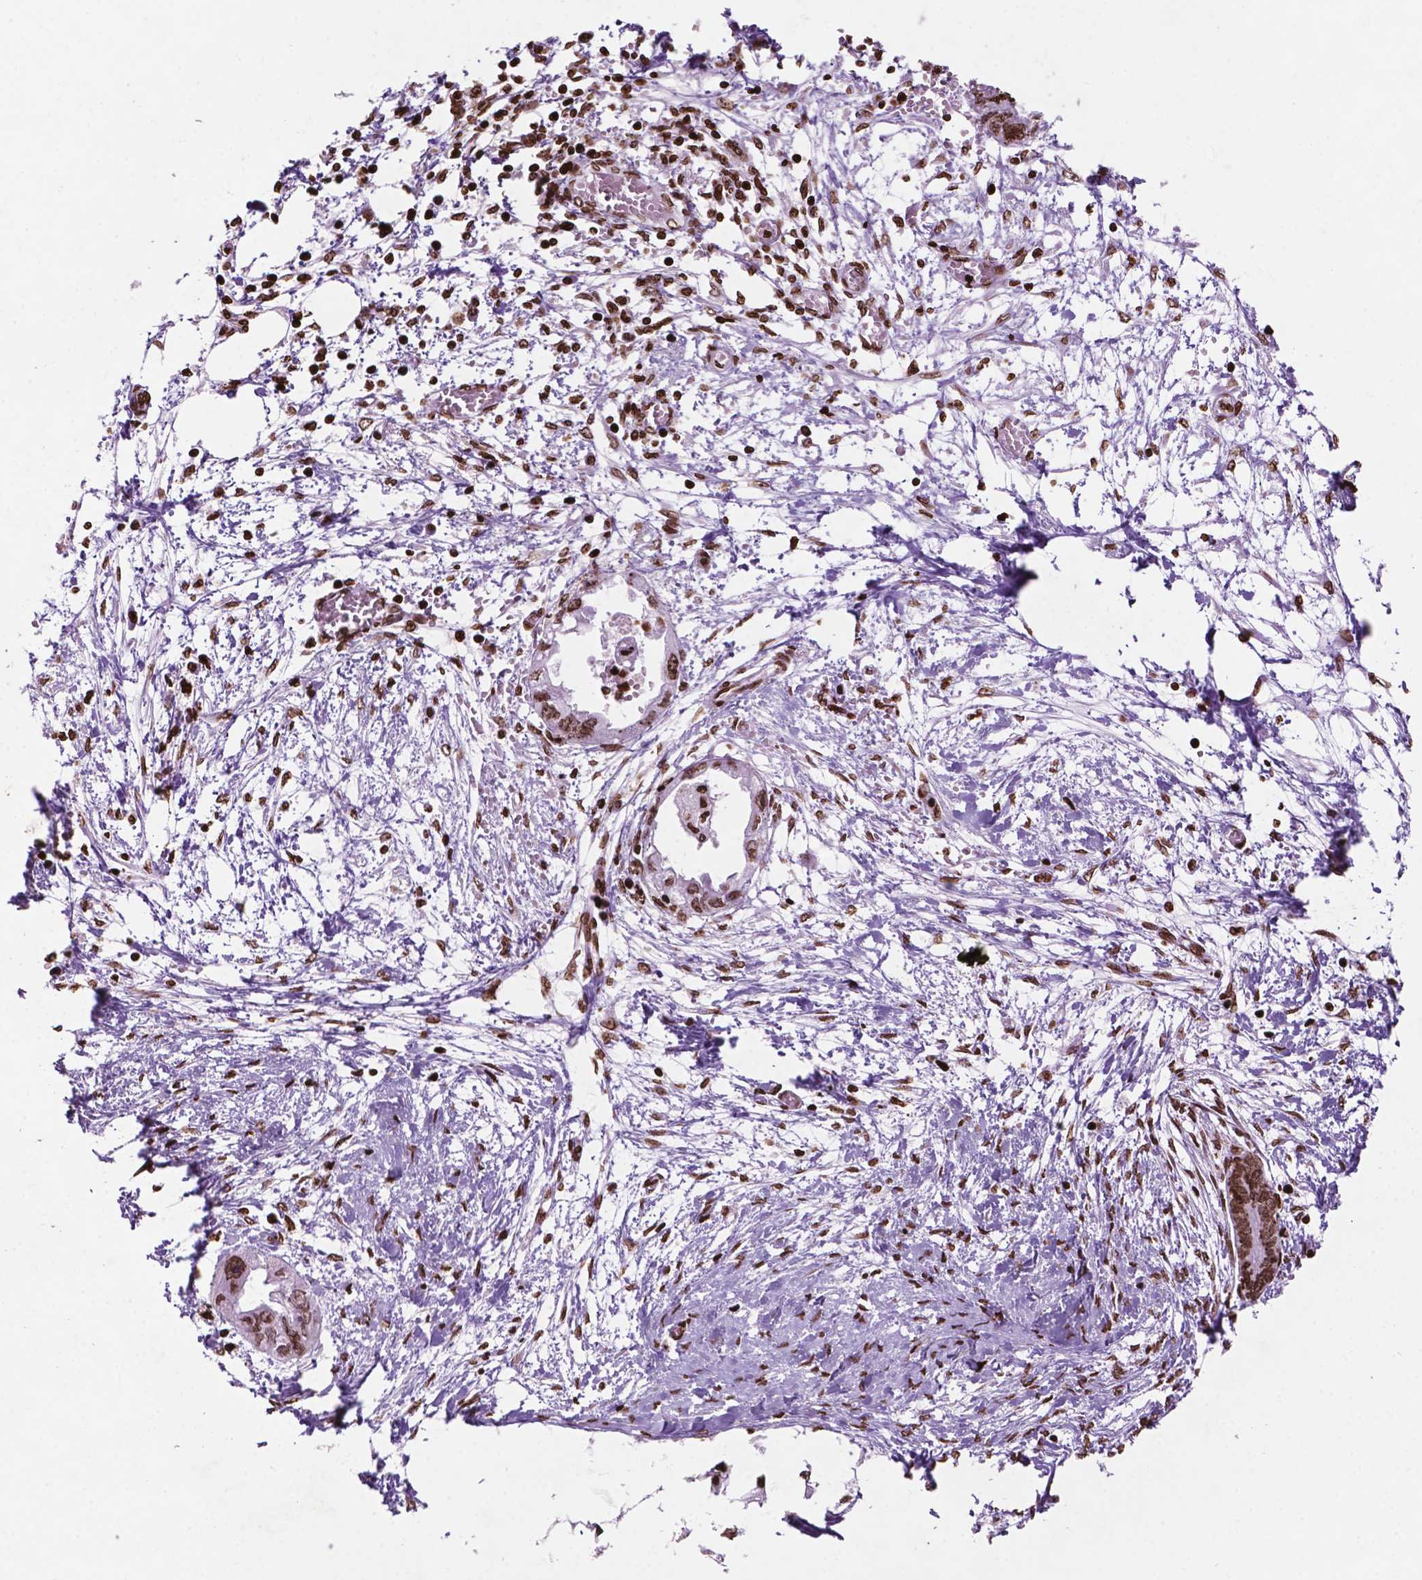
{"staining": {"intensity": "strong", "quantity": ">75%", "location": "nuclear"}, "tissue": "endometrial cancer", "cell_type": "Tumor cells", "image_type": "cancer", "snomed": [{"axis": "morphology", "description": "Adenocarcinoma, NOS"}, {"axis": "morphology", "description": "Adenocarcinoma, metastatic, NOS"}, {"axis": "topography", "description": "Adipose tissue"}, {"axis": "topography", "description": "Endometrium"}], "caption": "The histopathology image demonstrates a brown stain indicating the presence of a protein in the nuclear of tumor cells in endometrial cancer (metastatic adenocarcinoma). (DAB (3,3'-diaminobenzidine) IHC with brightfield microscopy, high magnification).", "gene": "TMEM250", "patient": {"sex": "female", "age": 67}}